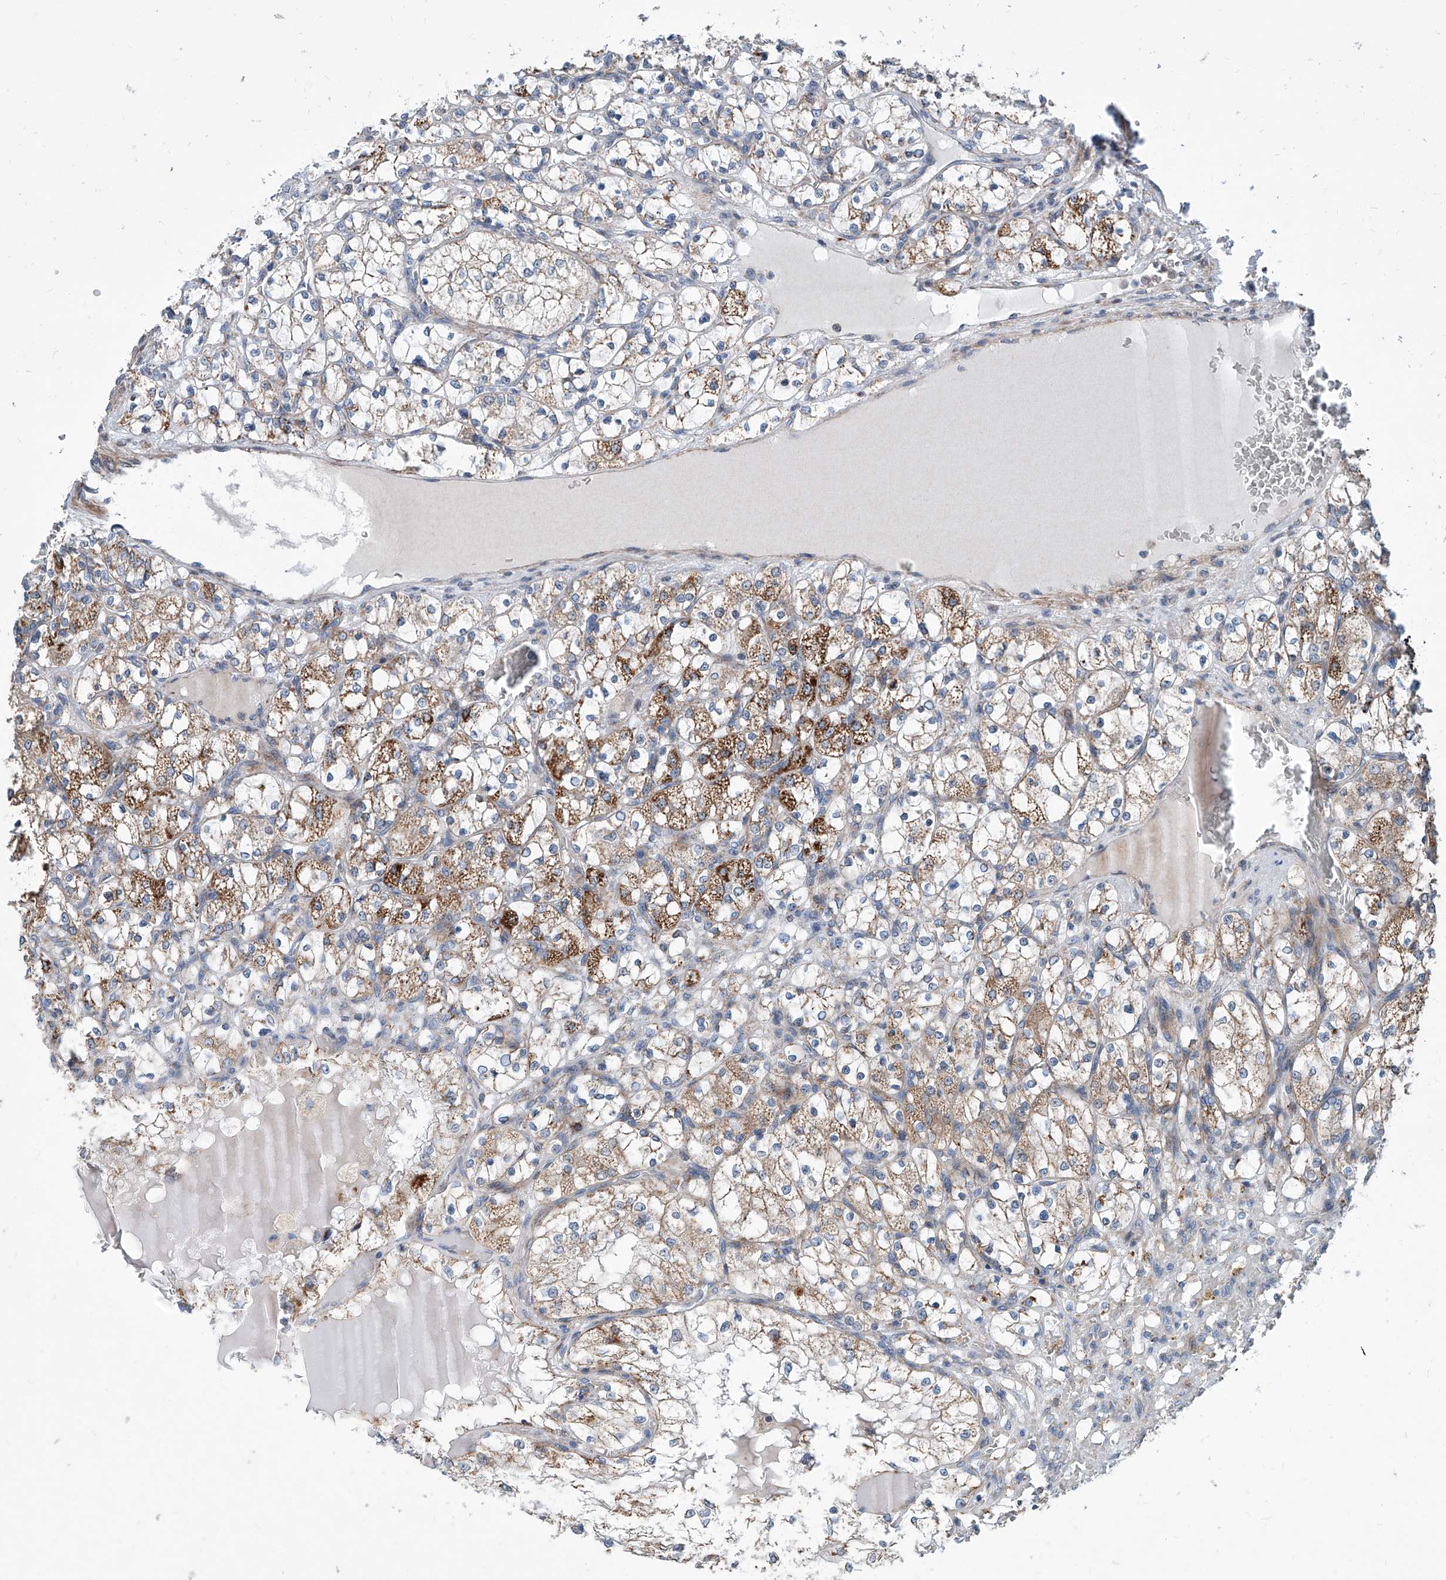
{"staining": {"intensity": "moderate", "quantity": ">75%", "location": "cytoplasmic/membranous"}, "tissue": "renal cancer", "cell_type": "Tumor cells", "image_type": "cancer", "snomed": [{"axis": "morphology", "description": "Adenocarcinoma, NOS"}, {"axis": "topography", "description": "Kidney"}], "caption": "There is medium levels of moderate cytoplasmic/membranous expression in tumor cells of renal cancer (adenocarcinoma), as demonstrated by immunohistochemical staining (brown color).", "gene": "USP48", "patient": {"sex": "female", "age": 69}}